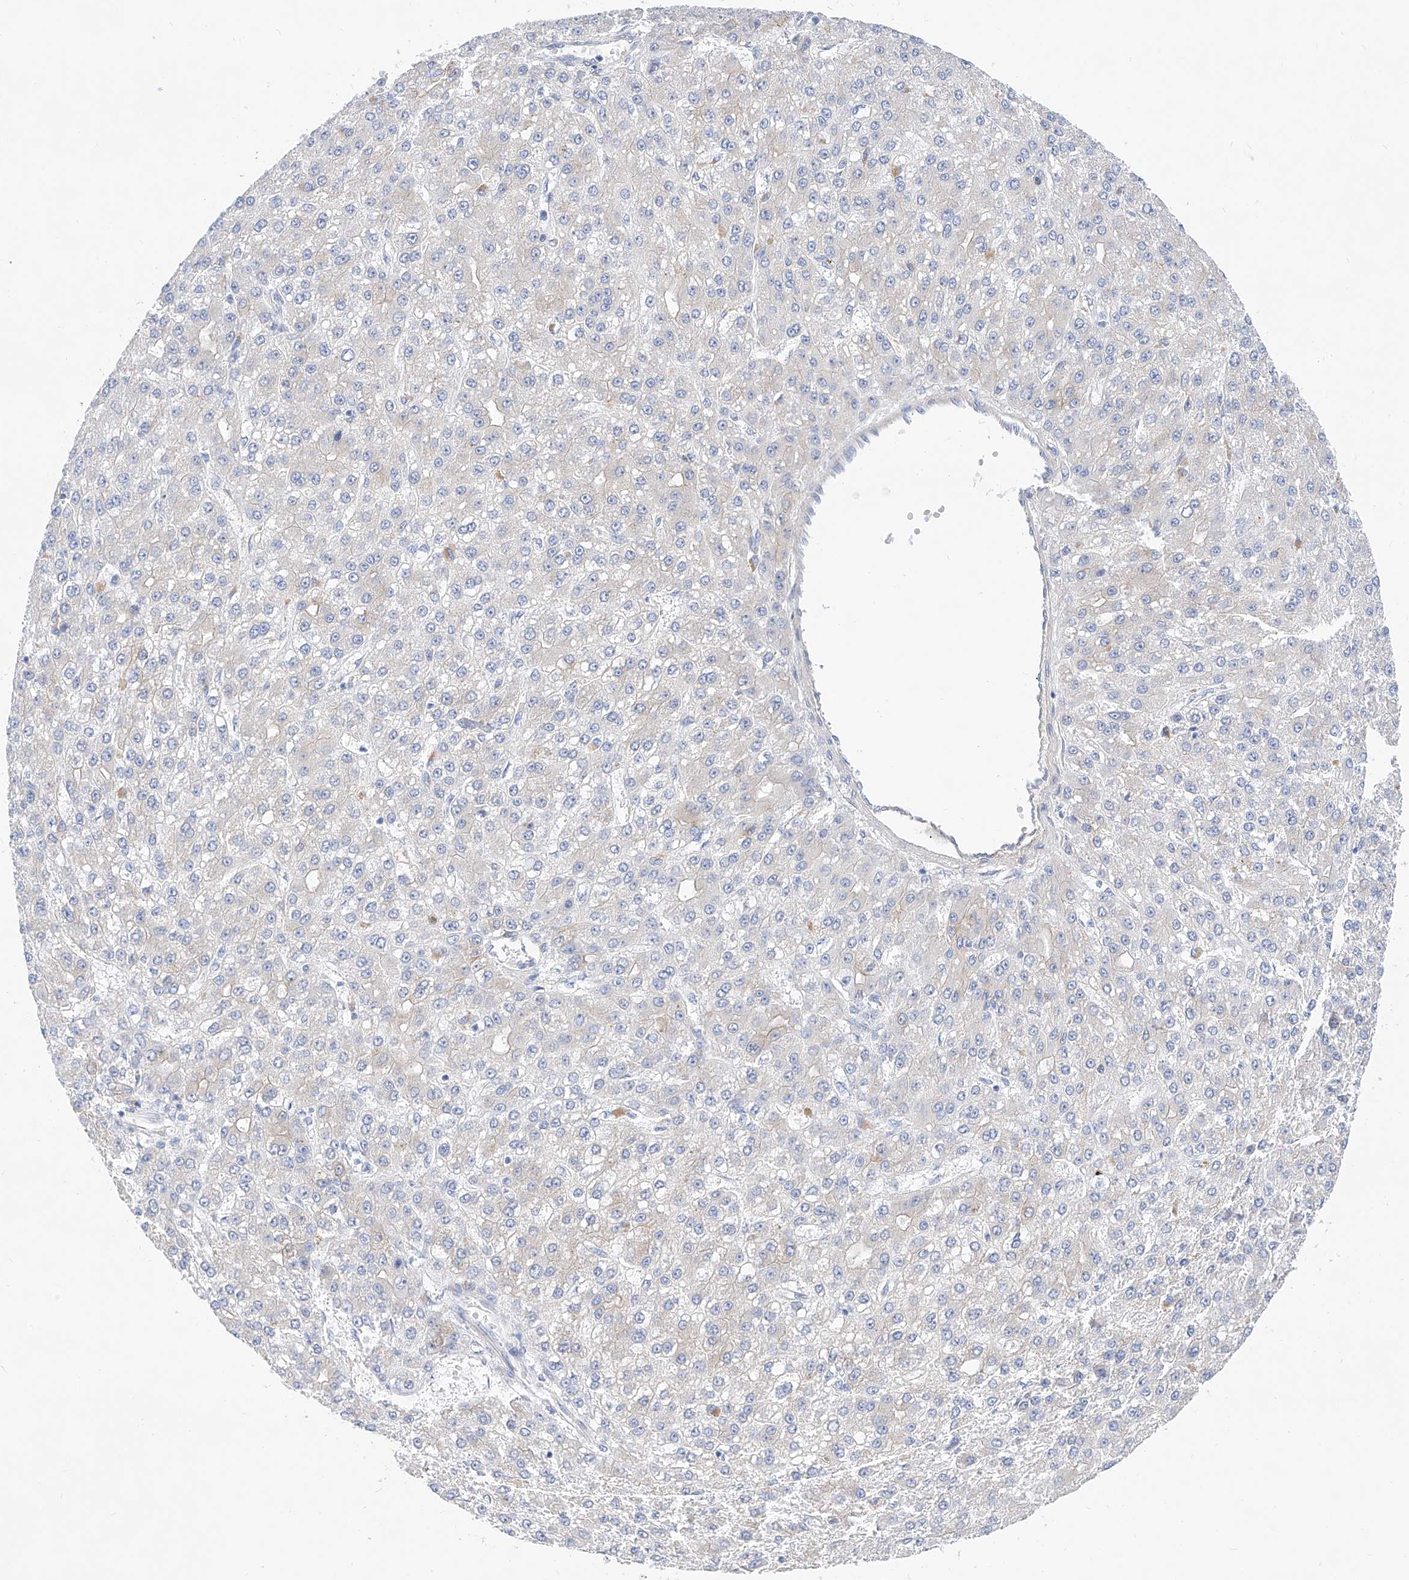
{"staining": {"intensity": "negative", "quantity": "none", "location": "none"}, "tissue": "liver cancer", "cell_type": "Tumor cells", "image_type": "cancer", "snomed": [{"axis": "morphology", "description": "Carcinoma, Hepatocellular, NOS"}, {"axis": "topography", "description": "Liver"}], "caption": "An immunohistochemistry (IHC) photomicrograph of liver hepatocellular carcinoma is shown. There is no staining in tumor cells of liver hepatocellular carcinoma.", "gene": "SBSPON", "patient": {"sex": "male", "age": 67}}